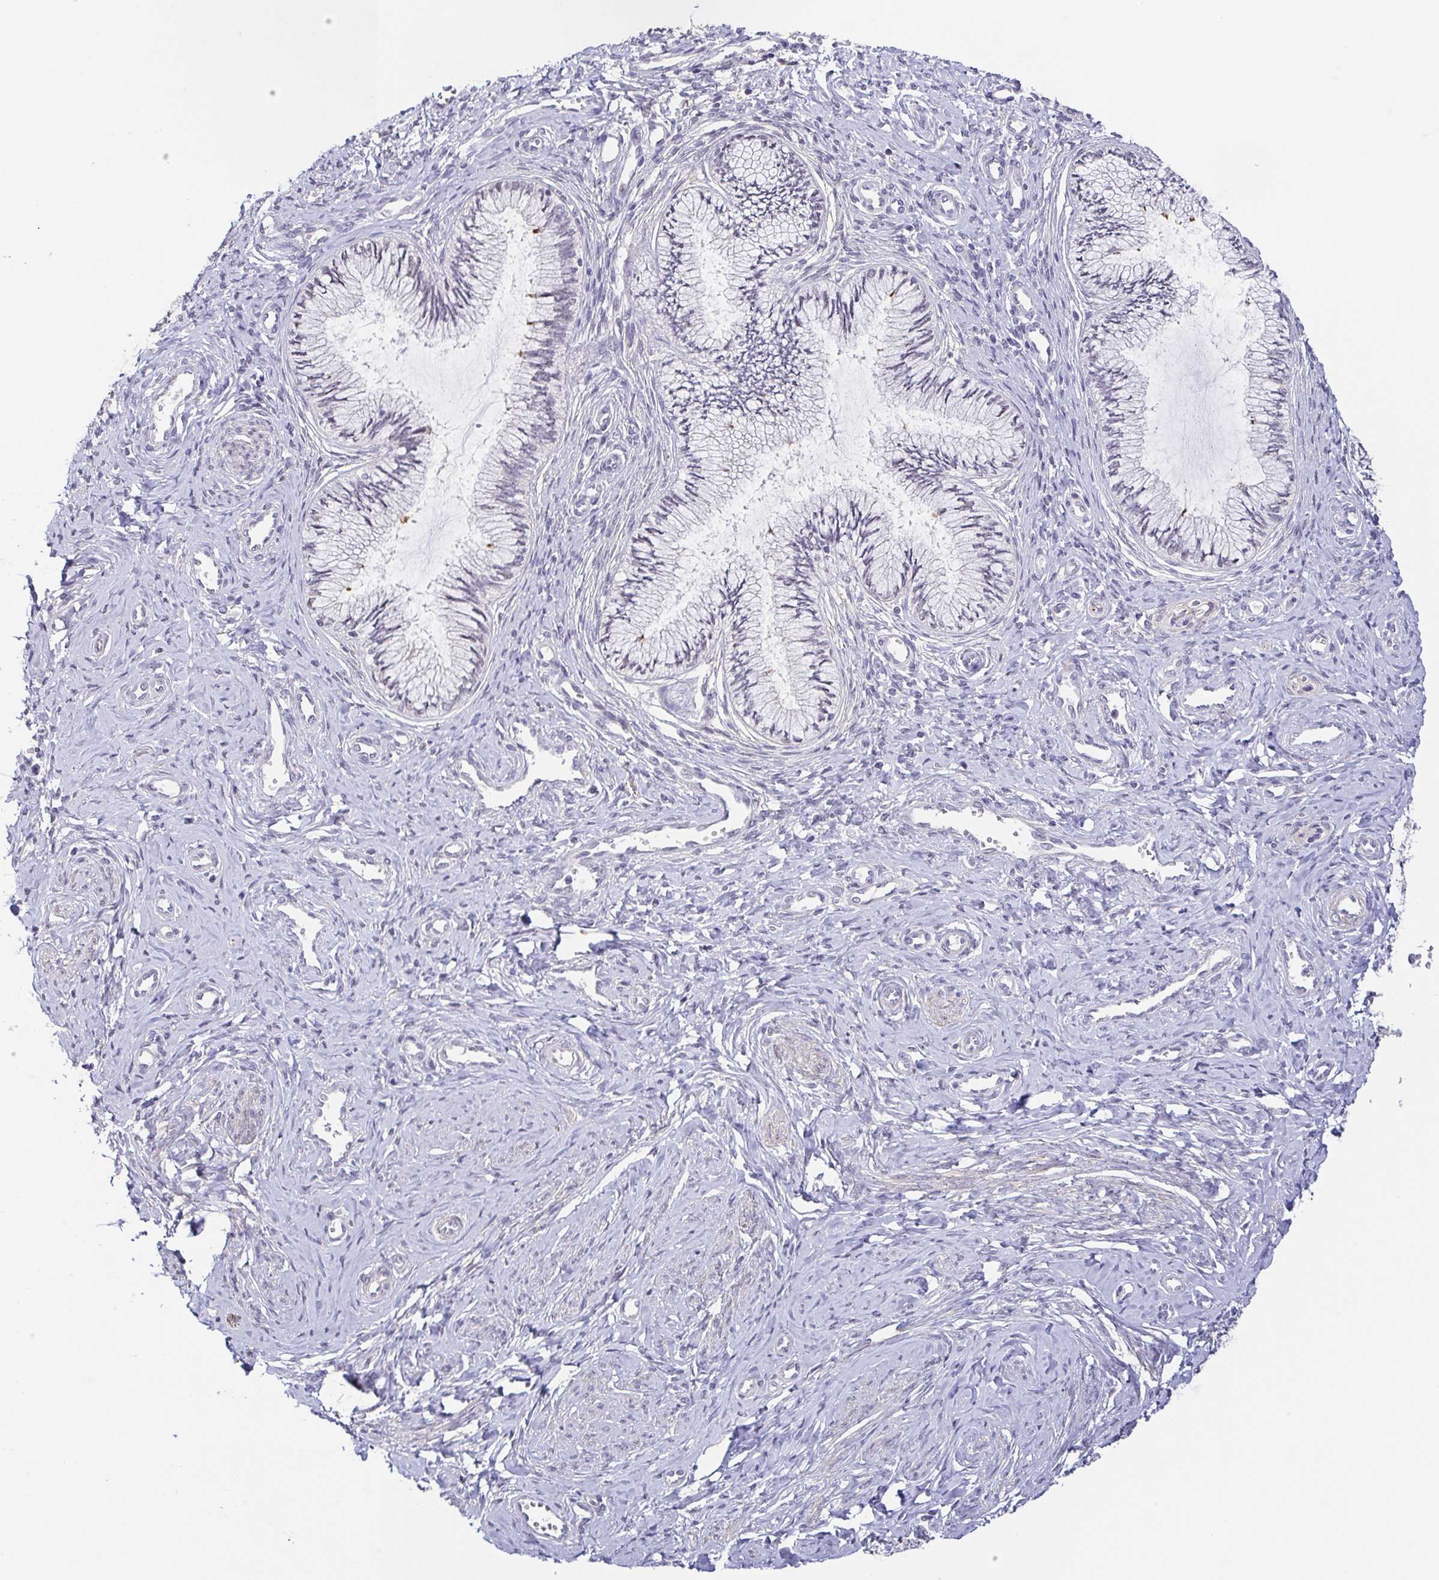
{"staining": {"intensity": "negative", "quantity": "none", "location": "none"}, "tissue": "cervix", "cell_type": "Glandular cells", "image_type": "normal", "snomed": [{"axis": "morphology", "description": "Normal tissue, NOS"}, {"axis": "topography", "description": "Cervix"}], "caption": "A high-resolution photomicrograph shows immunohistochemistry (IHC) staining of normal cervix, which demonstrates no significant staining in glandular cells. (DAB (3,3'-diaminobenzidine) IHC with hematoxylin counter stain).", "gene": "NEFH", "patient": {"sex": "female", "age": 24}}